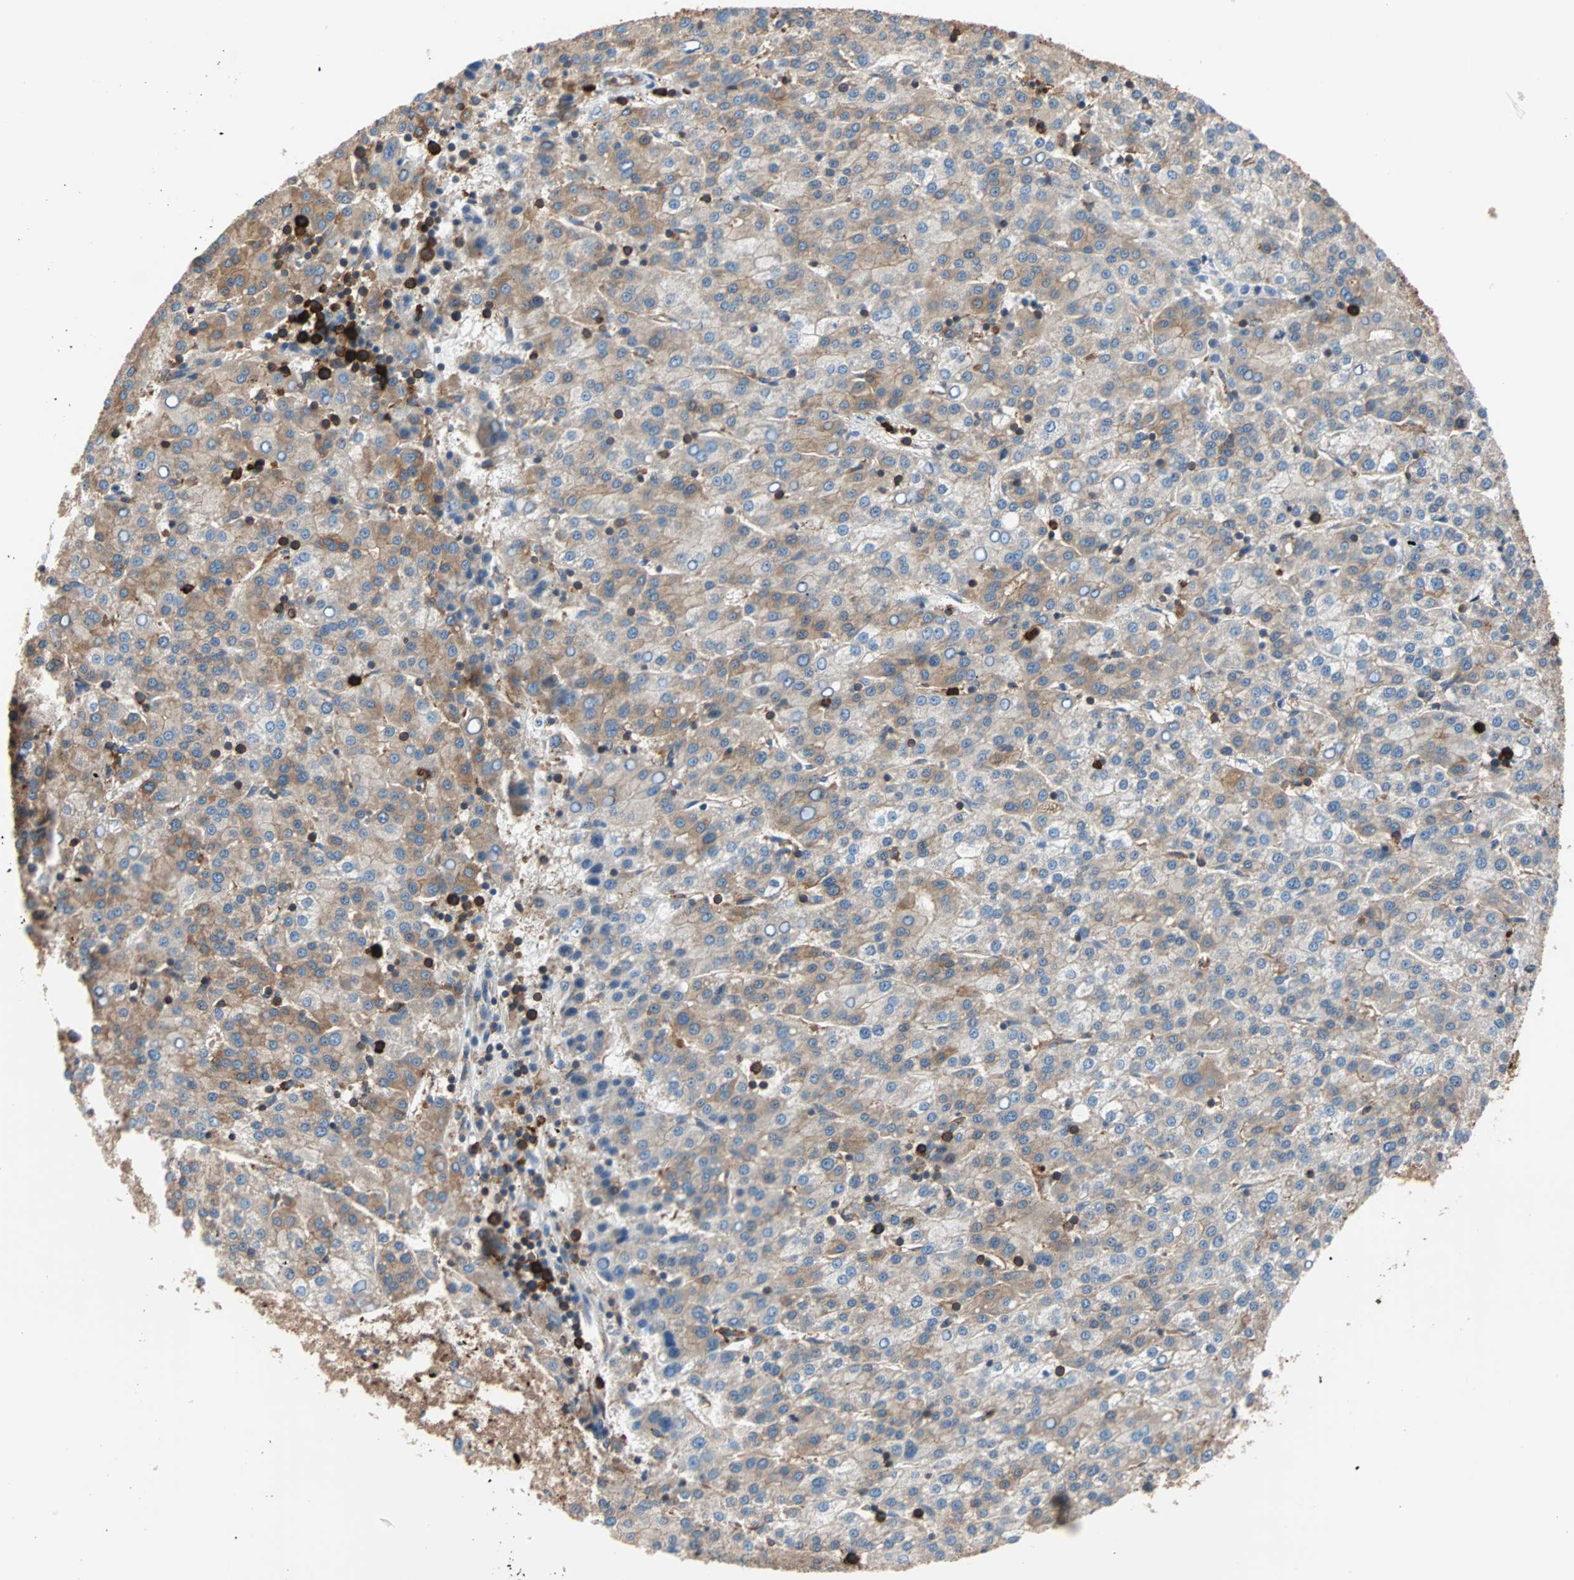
{"staining": {"intensity": "weak", "quantity": "25%-75%", "location": "cytoplasmic/membranous"}, "tissue": "liver cancer", "cell_type": "Tumor cells", "image_type": "cancer", "snomed": [{"axis": "morphology", "description": "Carcinoma, Hepatocellular, NOS"}, {"axis": "topography", "description": "Liver"}], "caption": "The micrograph reveals staining of hepatocellular carcinoma (liver), revealing weak cytoplasmic/membranous protein expression (brown color) within tumor cells. (brown staining indicates protein expression, while blue staining denotes nuclei).", "gene": "EEF2", "patient": {"sex": "female", "age": 58}}